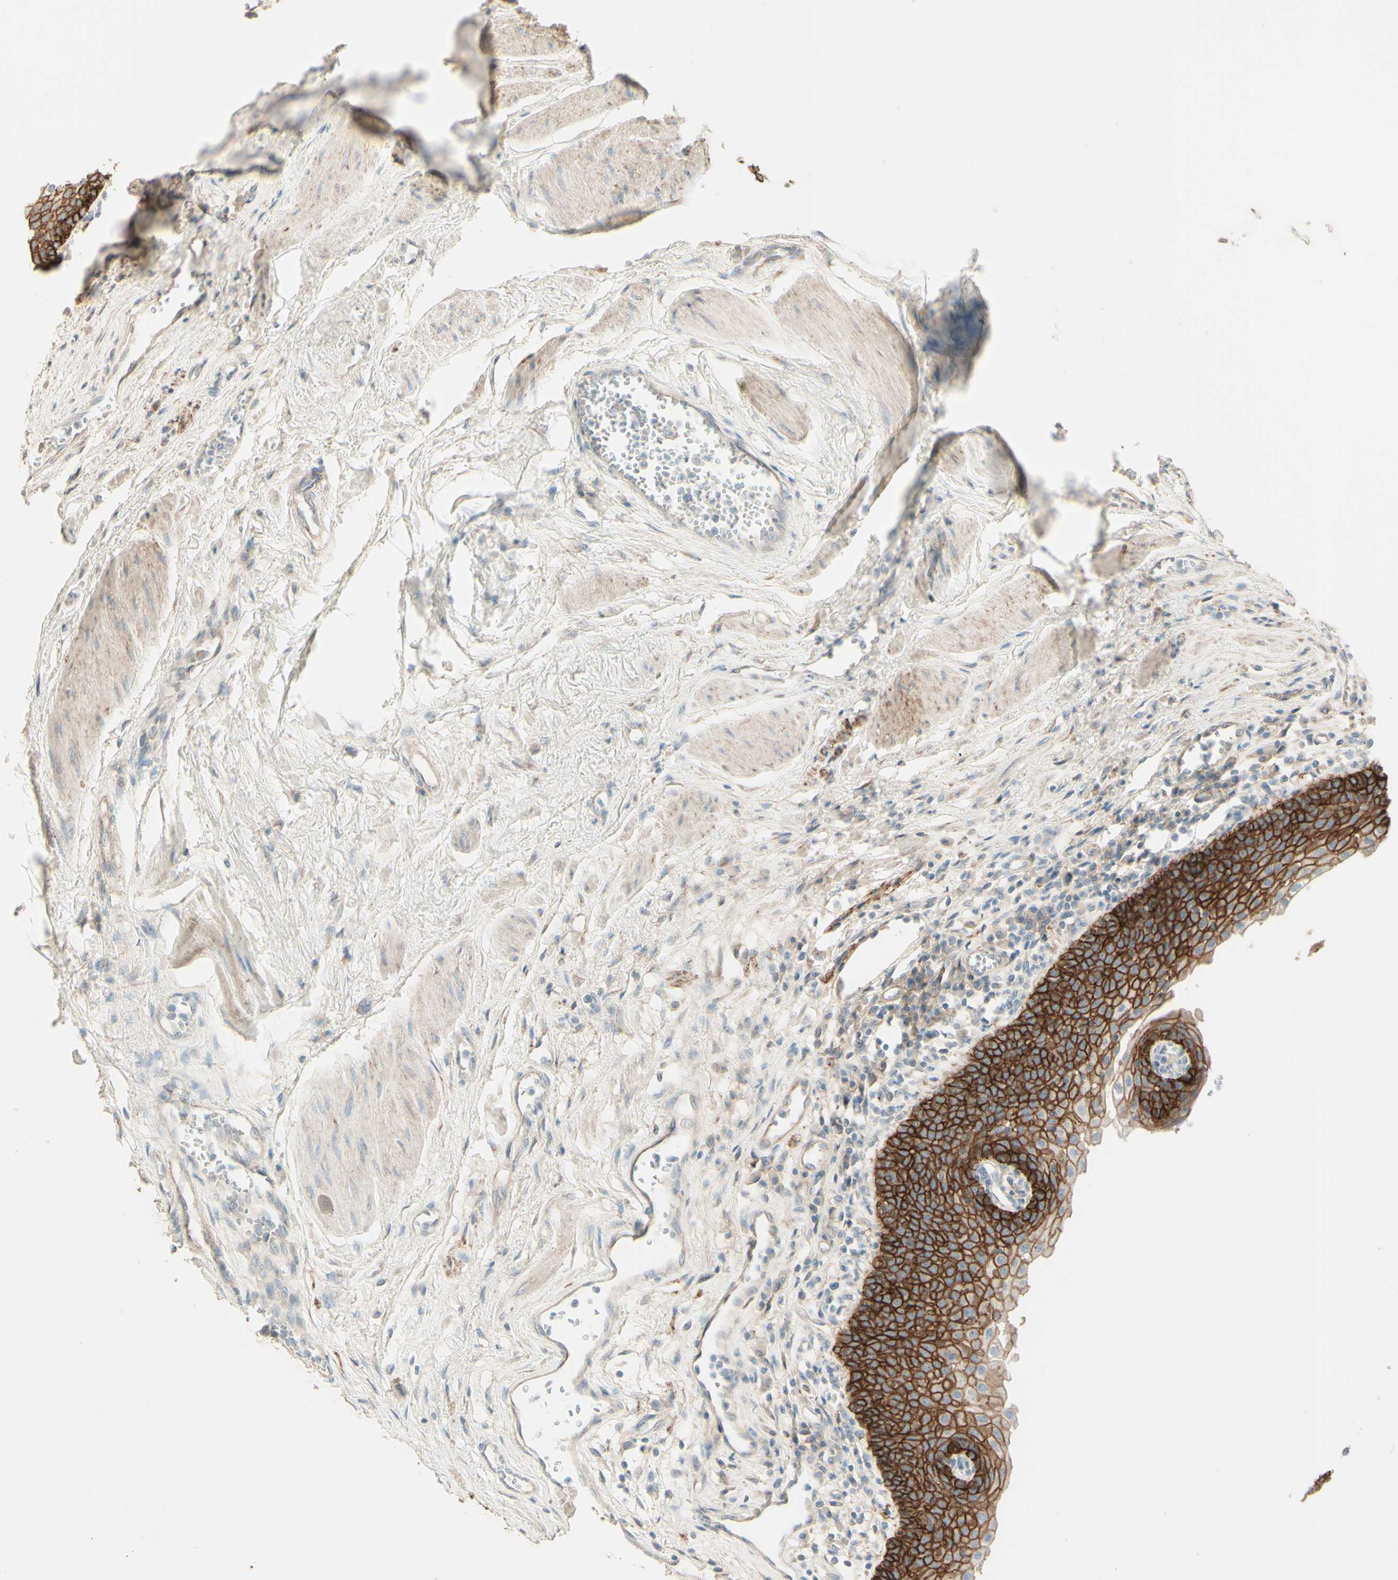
{"staining": {"intensity": "moderate", "quantity": ">75%", "location": "cytoplasmic/membranous"}, "tissue": "urothelial cancer", "cell_type": "Tumor cells", "image_type": "cancer", "snomed": [{"axis": "morphology", "description": "Urothelial carcinoma, High grade"}, {"axis": "topography", "description": "Urinary bladder"}], "caption": "Protein expression analysis of urothelial cancer shows moderate cytoplasmic/membranous positivity in approximately >75% of tumor cells. The protein of interest is shown in brown color, while the nuclei are stained blue.", "gene": "RNF149", "patient": {"sex": "female", "age": 85}}